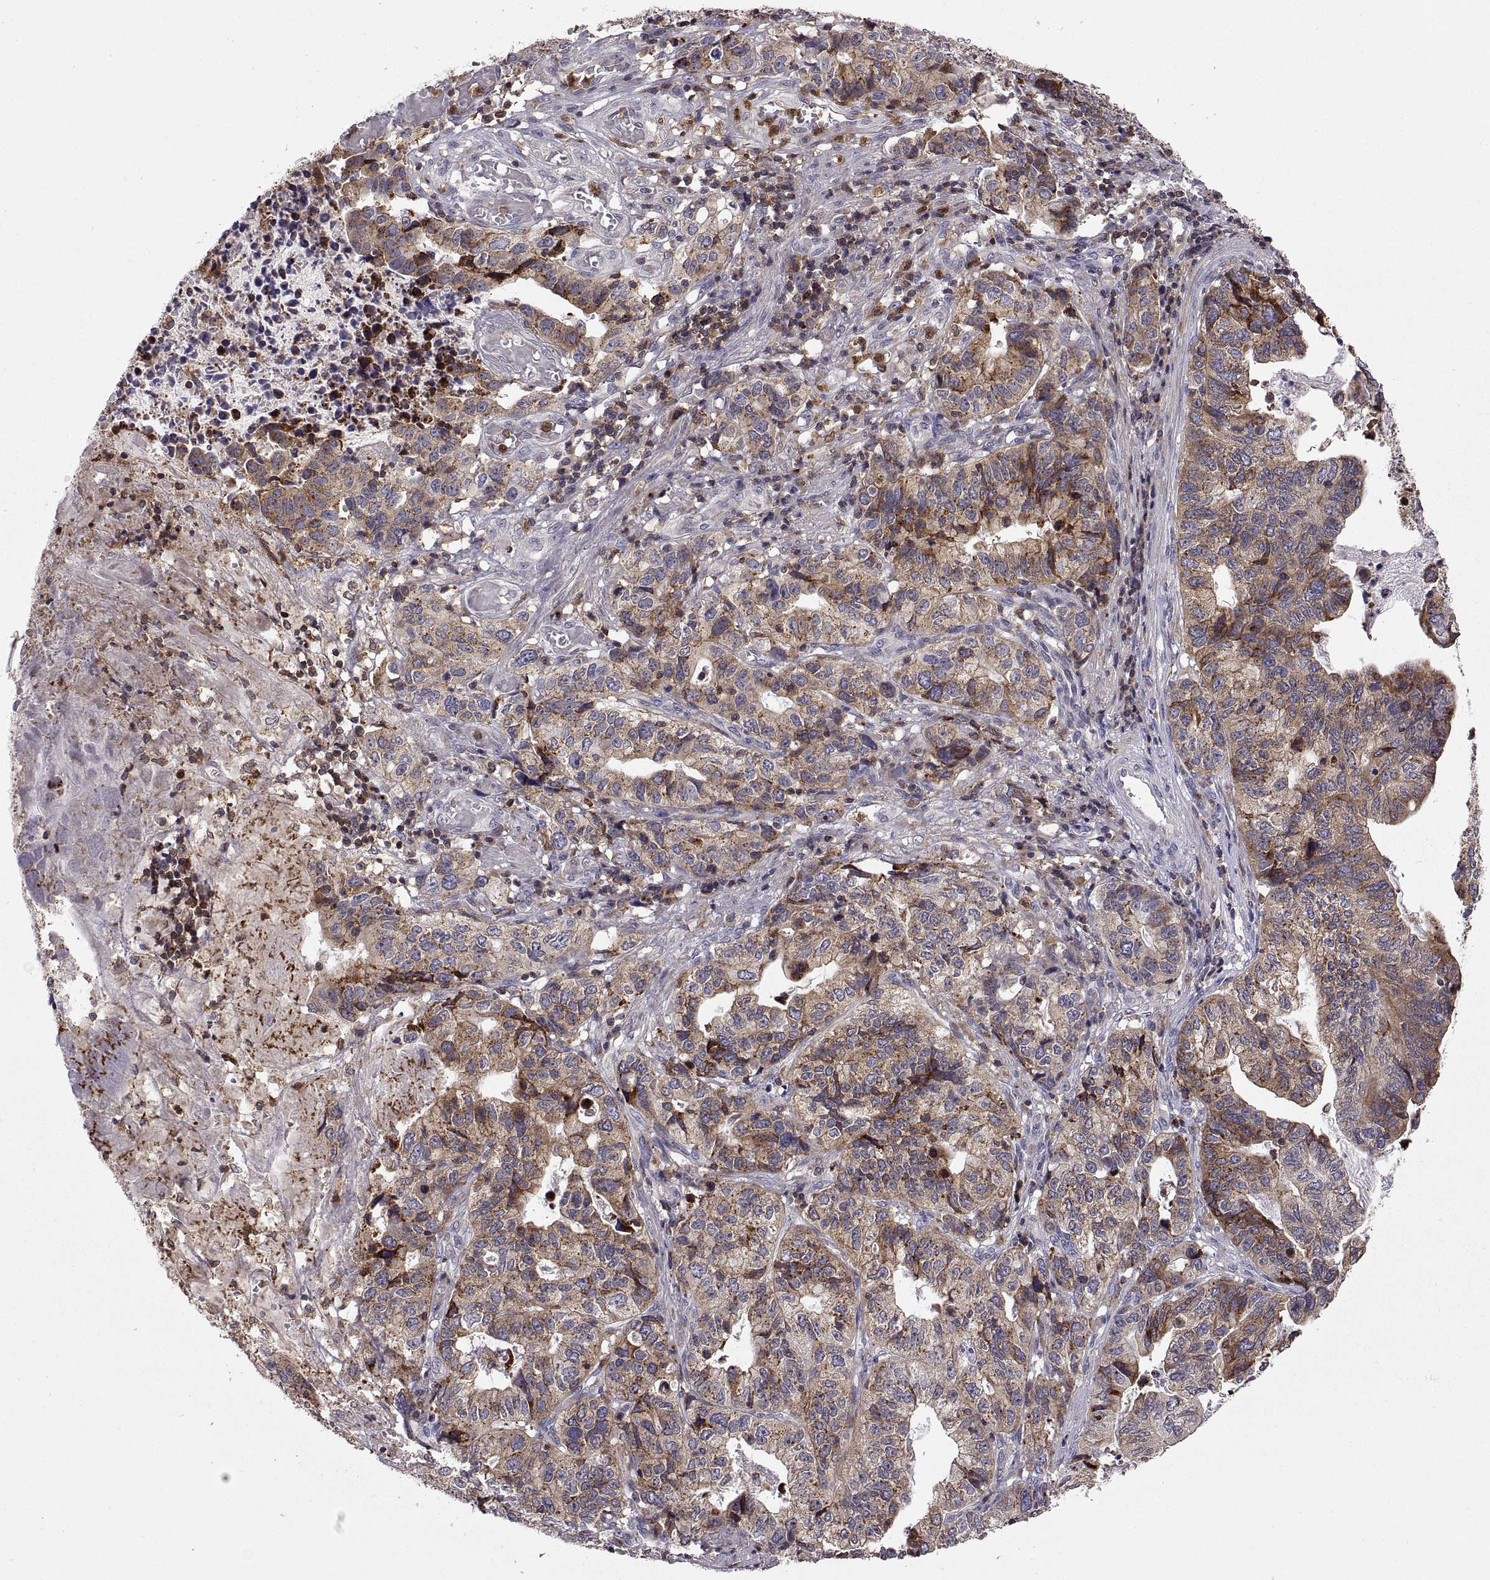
{"staining": {"intensity": "moderate", "quantity": ">75%", "location": "cytoplasmic/membranous"}, "tissue": "stomach cancer", "cell_type": "Tumor cells", "image_type": "cancer", "snomed": [{"axis": "morphology", "description": "Adenocarcinoma, NOS"}, {"axis": "topography", "description": "Stomach, upper"}], "caption": "Protein expression analysis of human adenocarcinoma (stomach) reveals moderate cytoplasmic/membranous positivity in approximately >75% of tumor cells. The staining is performed using DAB brown chromogen to label protein expression. The nuclei are counter-stained blue using hematoxylin.", "gene": "ACAP1", "patient": {"sex": "female", "age": 67}}